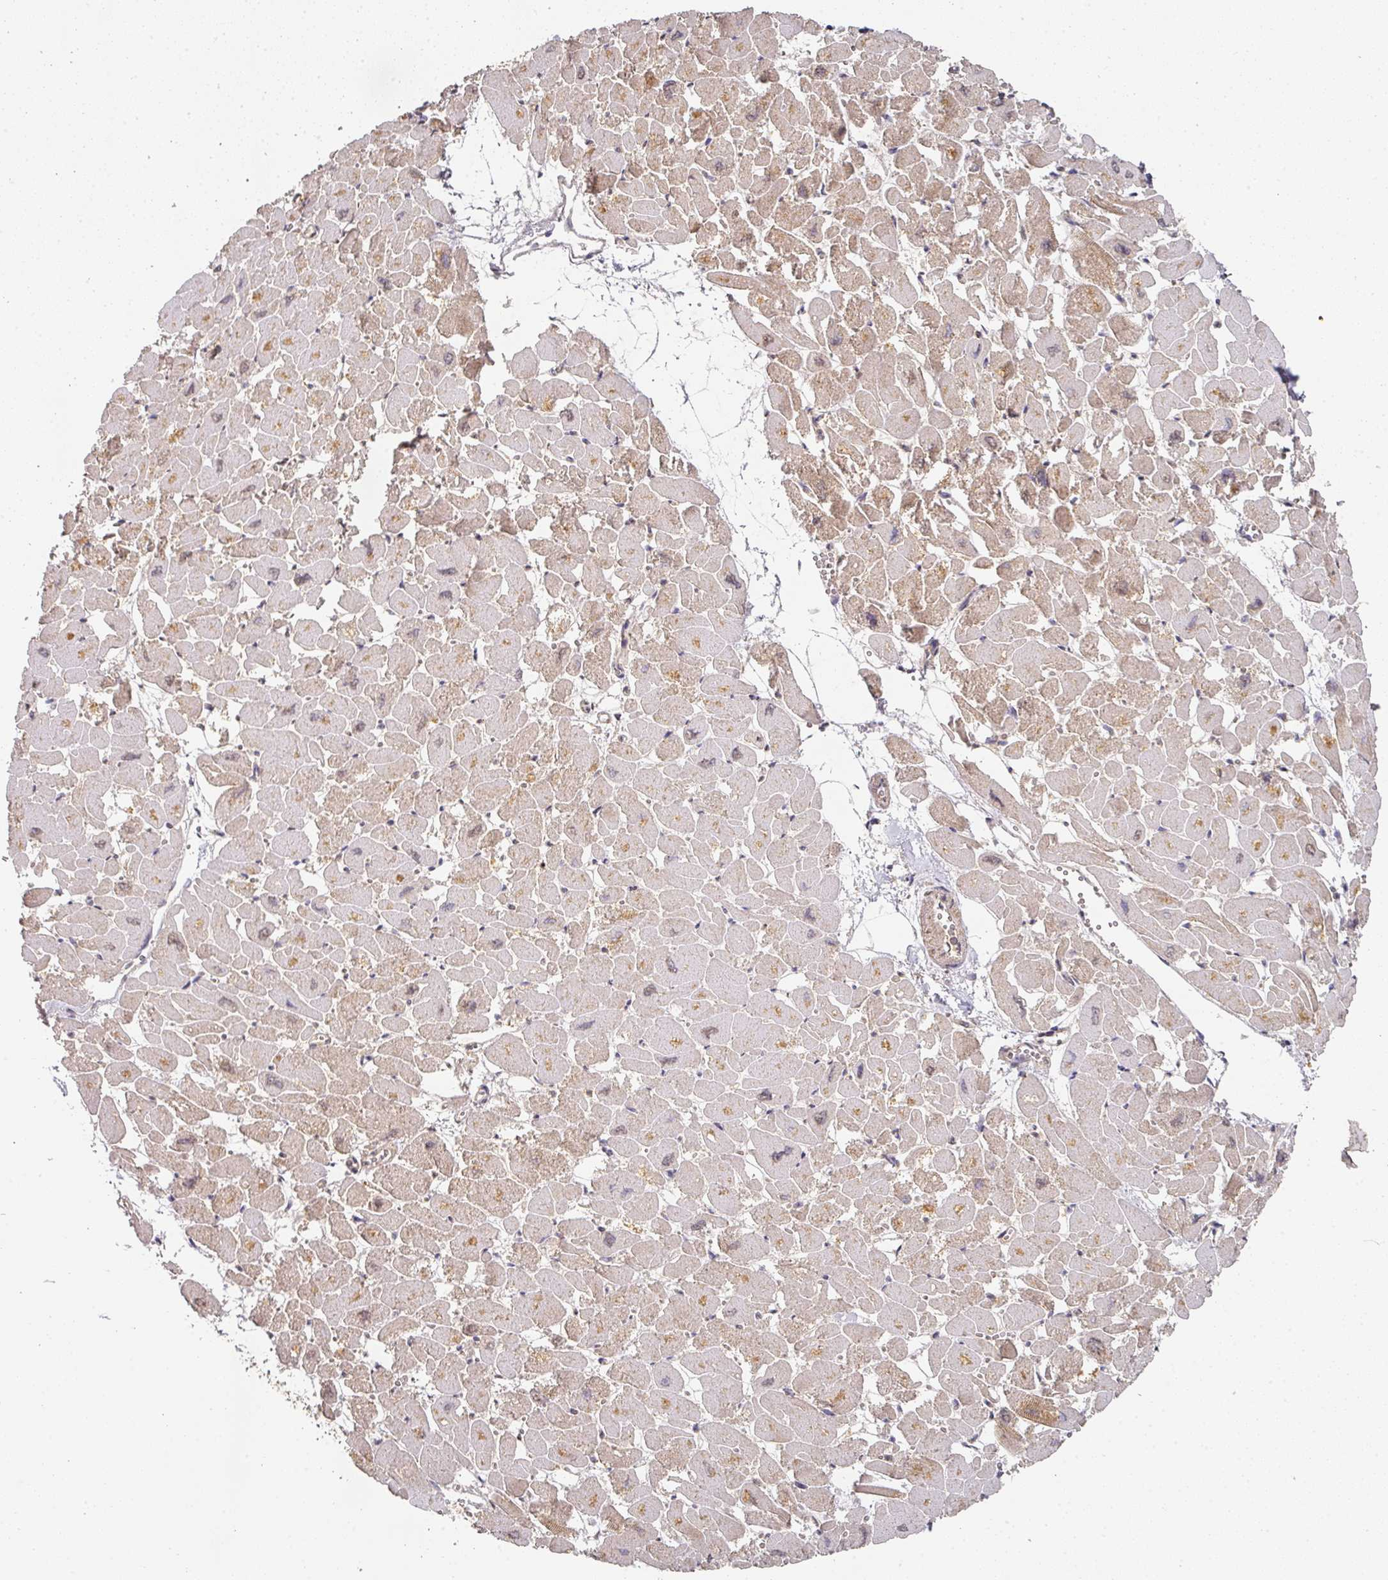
{"staining": {"intensity": "moderate", "quantity": "25%-75%", "location": "cytoplasmic/membranous"}, "tissue": "heart muscle", "cell_type": "Cardiomyocytes", "image_type": "normal", "snomed": [{"axis": "morphology", "description": "Normal tissue, NOS"}, {"axis": "topography", "description": "Heart"}], "caption": "This image shows benign heart muscle stained with immunohistochemistry to label a protein in brown. The cytoplasmic/membranous of cardiomyocytes show moderate positivity for the protein. Nuclei are counter-stained blue.", "gene": "EXTL3", "patient": {"sex": "male", "age": 54}}